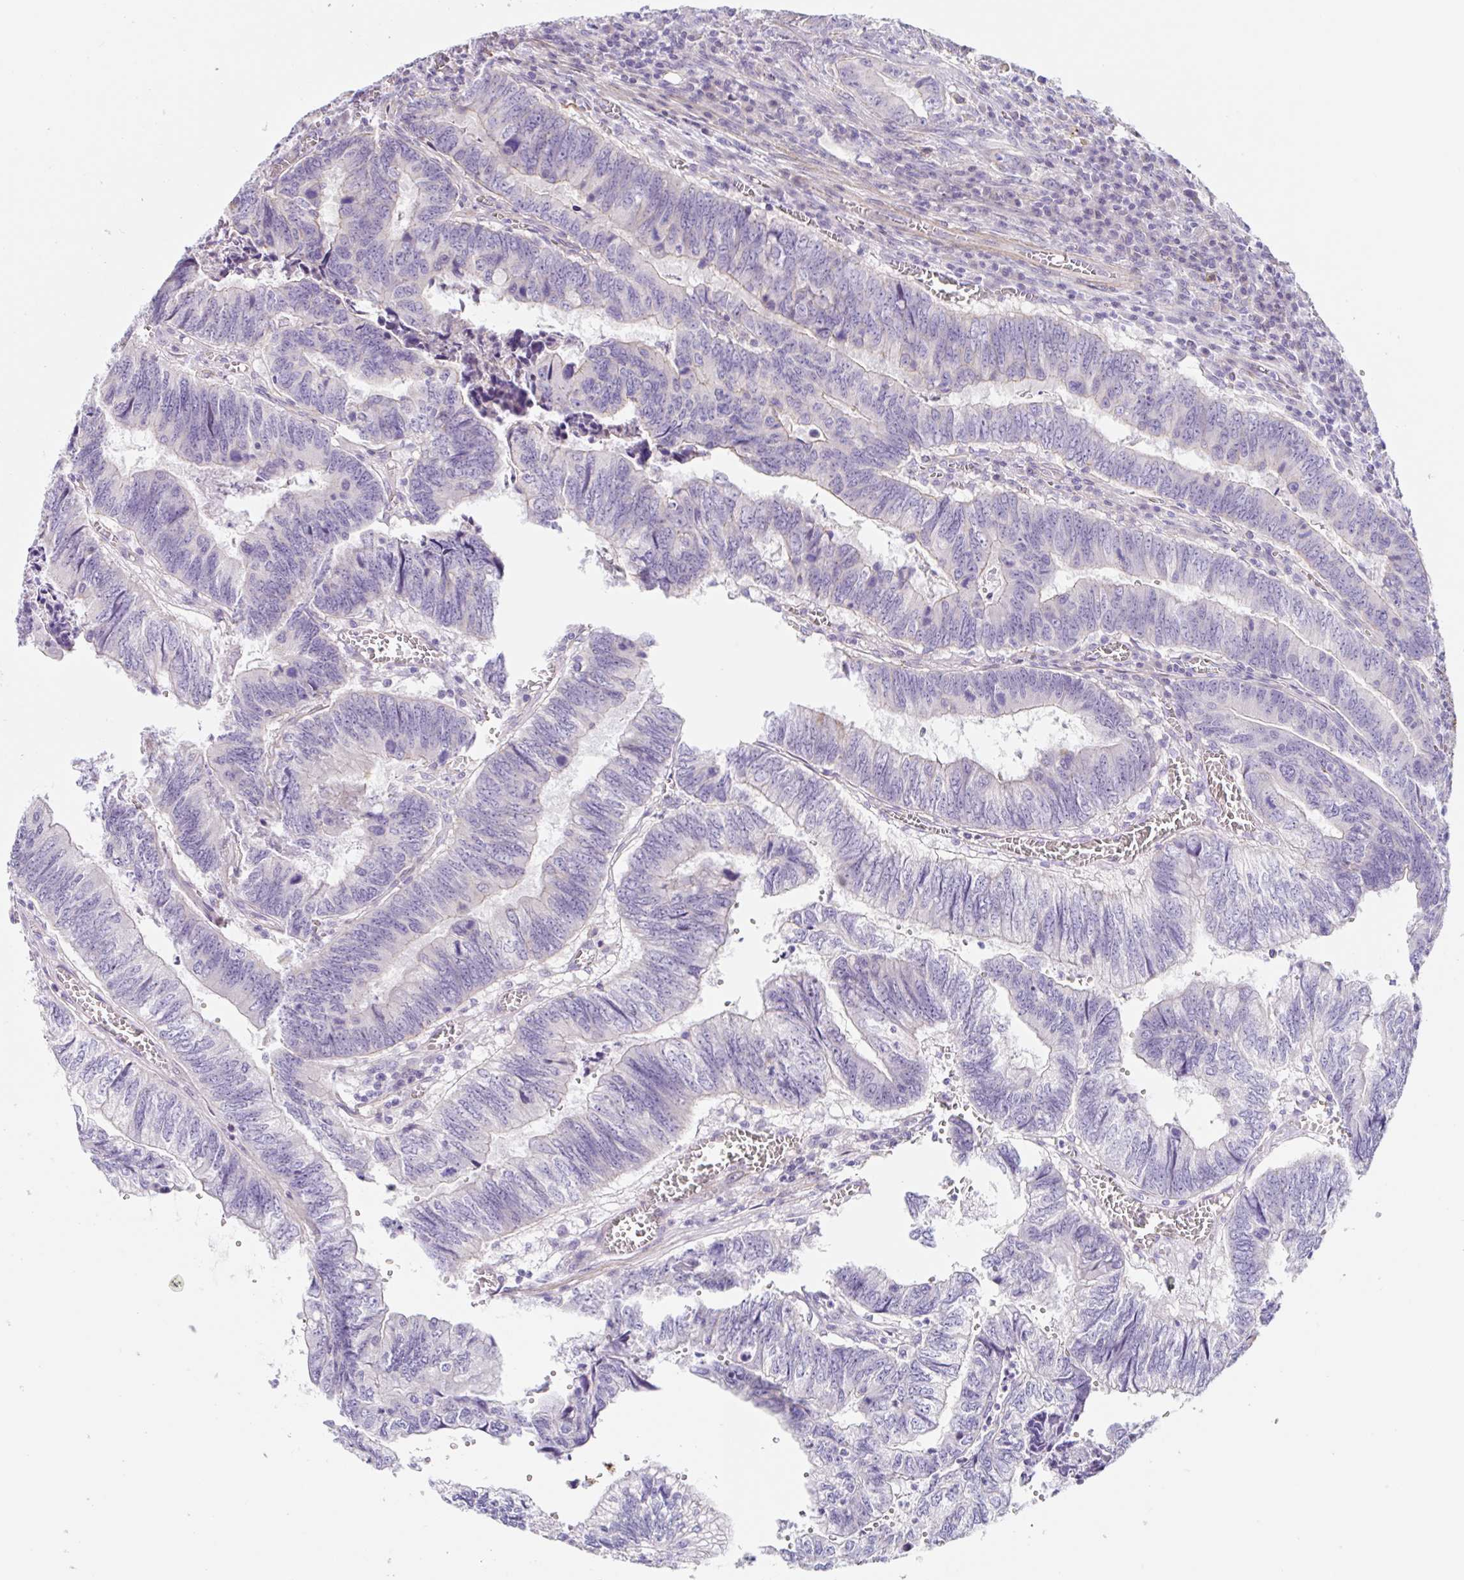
{"staining": {"intensity": "negative", "quantity": "none", "location": "none"}, "tissue": "colorectal cancer", "cell_type": "Tumor cells", "image_type": "cancer", "snomed": [{"axis": "morphology", "description": "Adenocarcinoma, NOS"}, {"axis": "topography", "description": "Colon"}], "caption": "Micrograph shows no protein positivity in tumor cells of colorectal adenocarcinoma tissue. (Brightfield microscopy of DAB immunohistochemistry (IHC) at high magnification).", "gene": "DCAF17", "patient": {"sex": "male", "age": 86}}